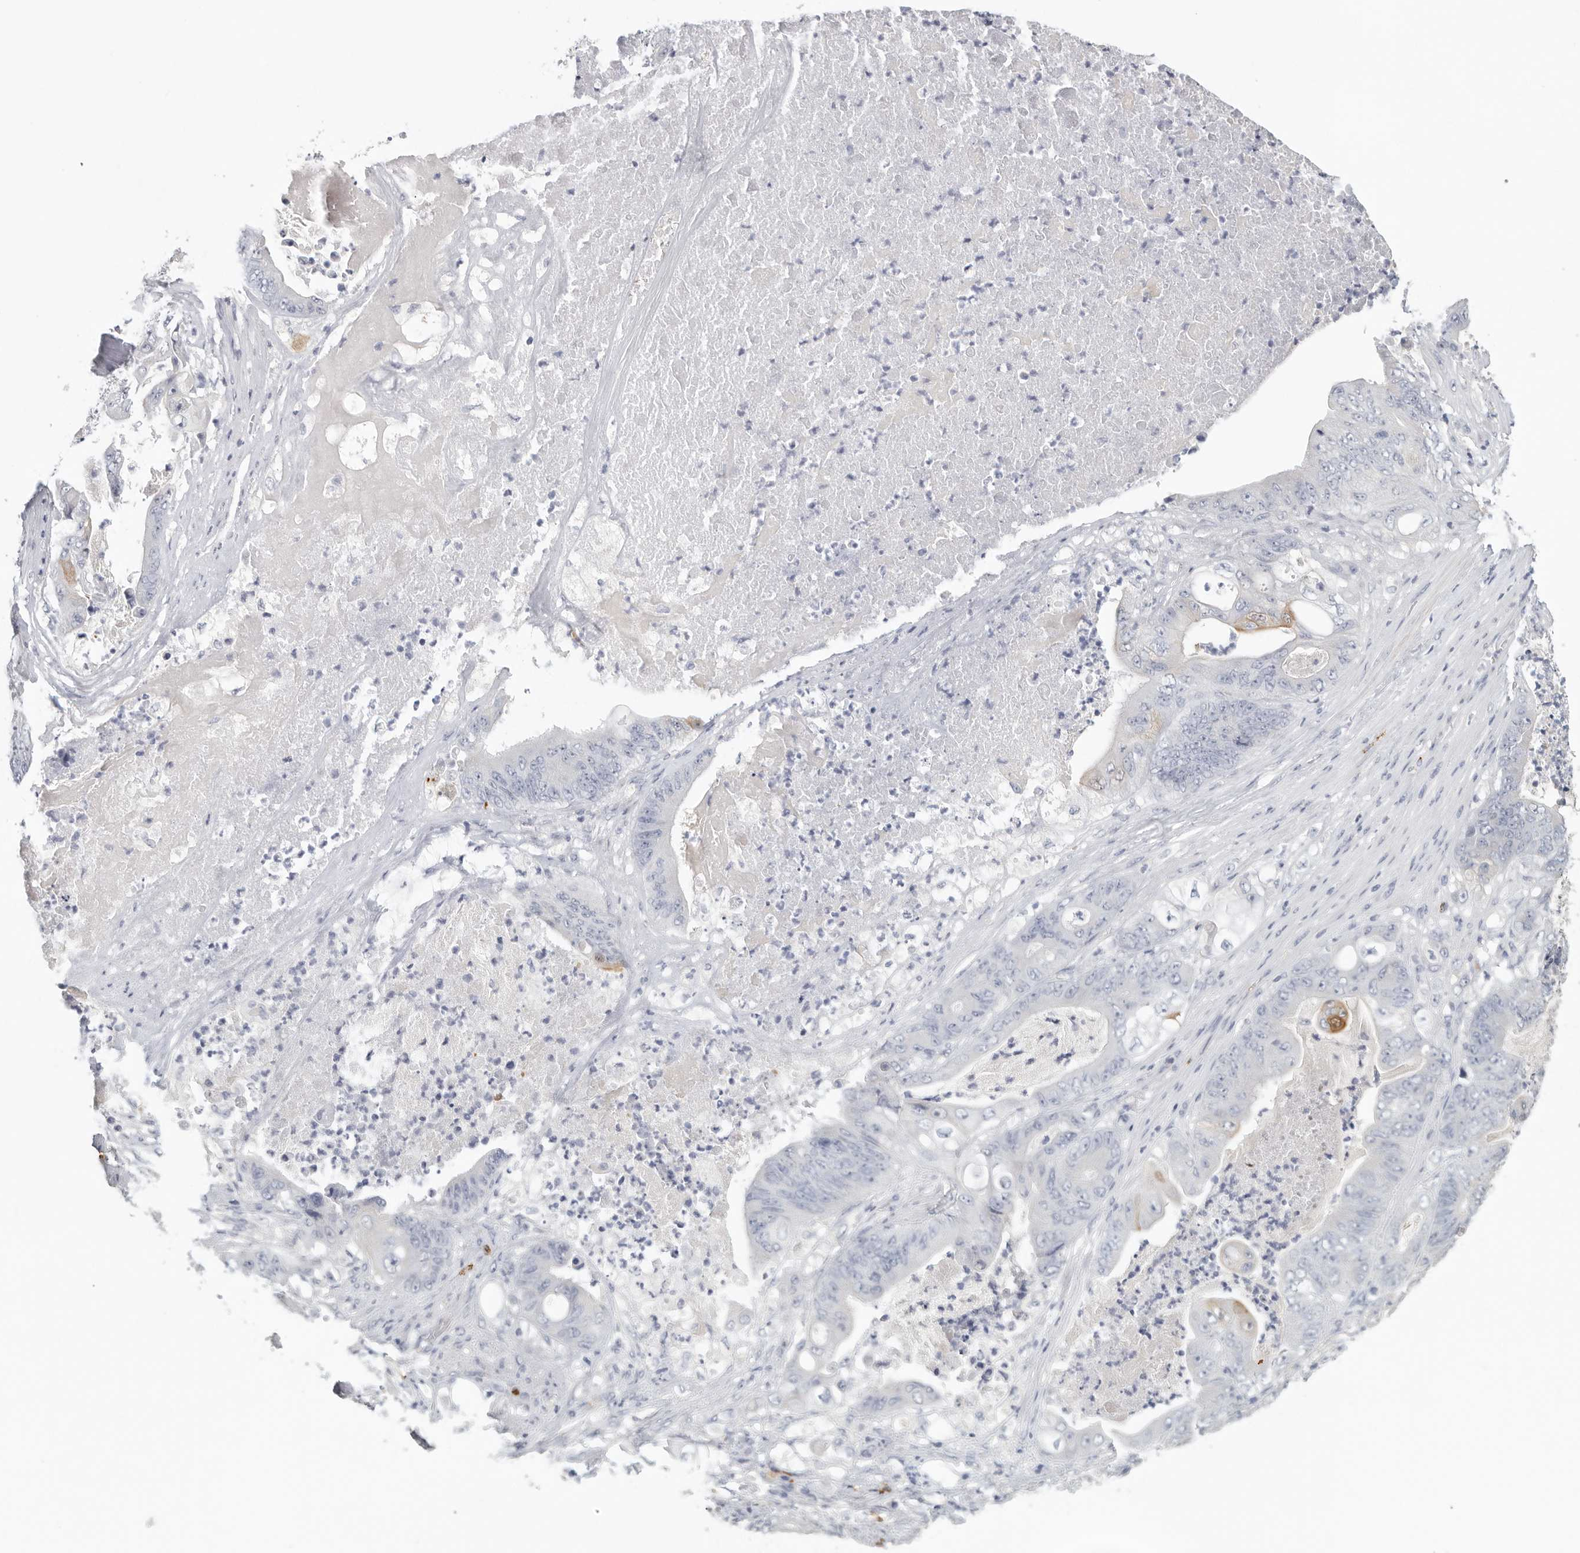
{"staining": {"intensity": "negative", "quantity": "none", "location": "none"}, "tissue": "stomach cancer", "cell_type": "Tumor cells", "image_type": "cancer", "snomed": [{"axis": "morphology", "description": "Adenocarcinoma, NOS"}, {"axis": "topography", "description": "Stomach"}], "caption": "Immunohistochemistry micrograph of stomach cancer (adenocarcinoma) stained for a protein (brown), which reveals no positivity in tumor cells.", "gene": "DNAJC11", "patient": {"sex": "female", "age": 73}}